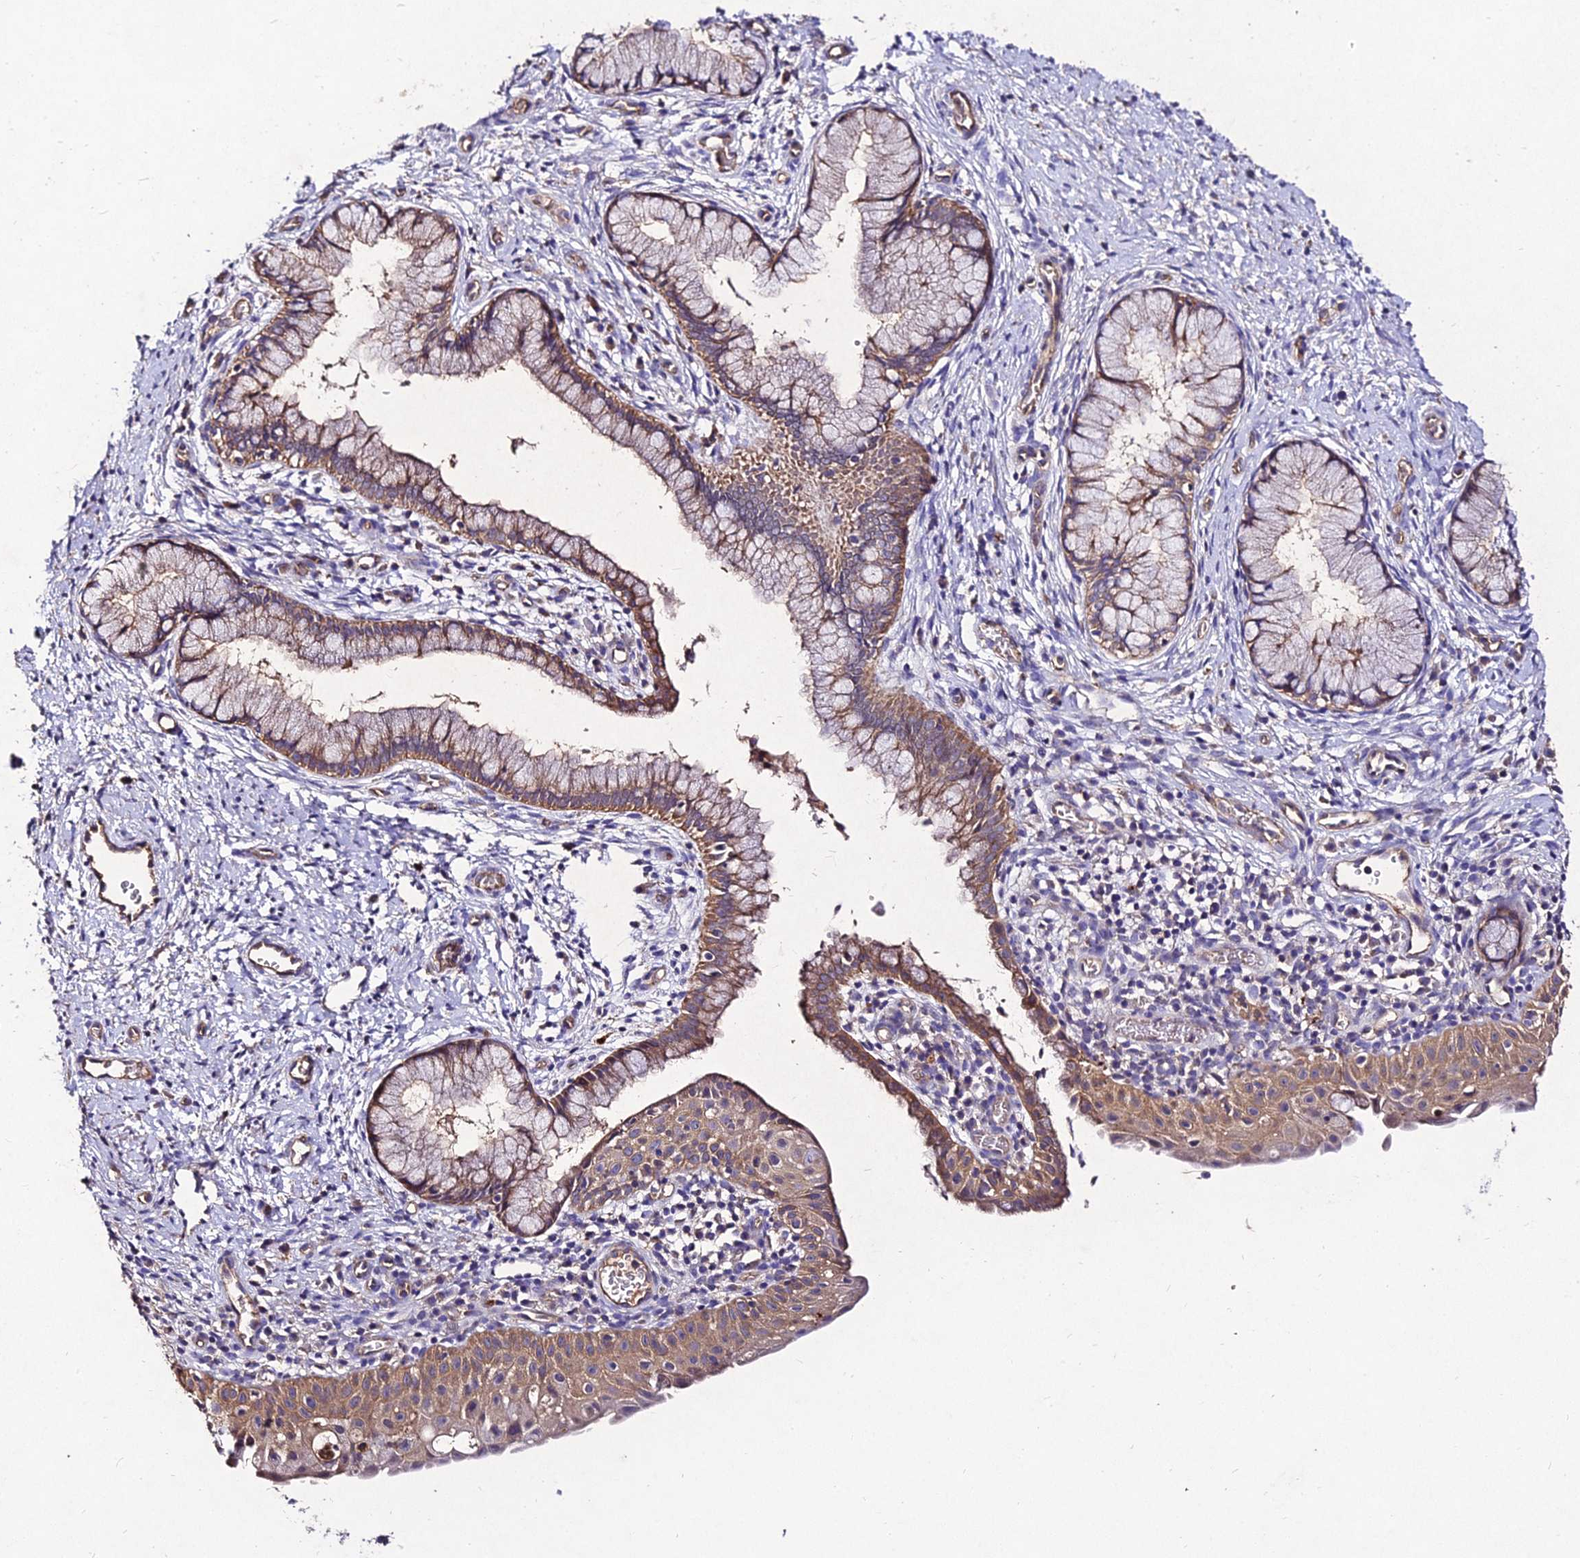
{"staining": {"intensity": "moderate", "quantity": ">75%", "location": "cytoplasmic/membranous"}, "tissue": "cervix", "cell_type": "Glandular cells", "image_type": "normal", "snomed": [{"axis": "morphology", "description": "Normal tissue, NOS"}, {"axis": "topography", "description": "Cervix"}], "caption": "Immunohistochemistry of normal human cervix demonstrates medium levels of moderate cytoplasmic/membranous expression in approximately >75% of glandular cells. (brown staining indicates protein expression, while blue staining denotes nuclei).", "gene": "AP3M1", "patient": {"sex": "female", "age": 36}}